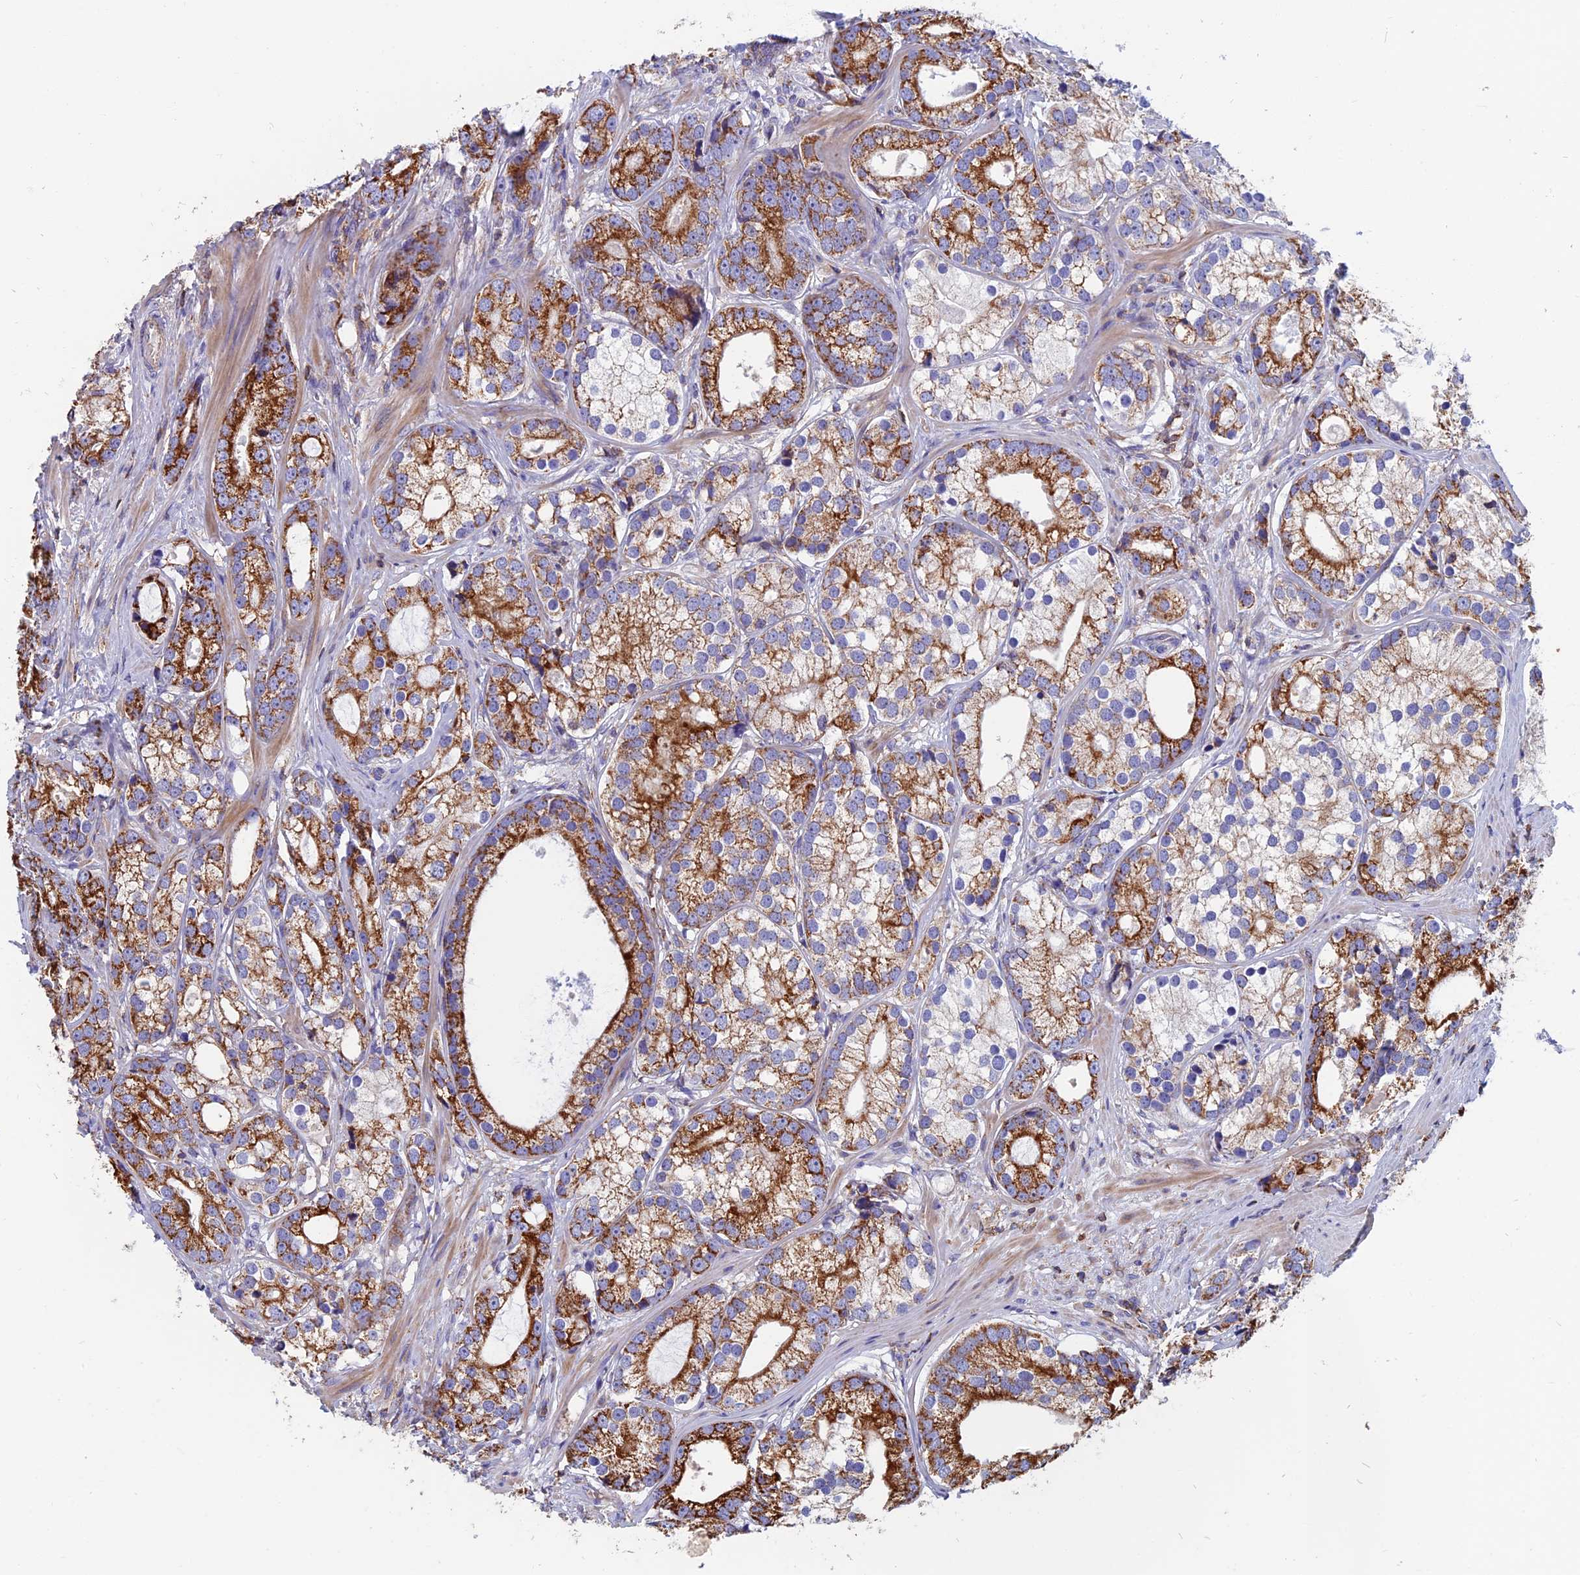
{"staining": {"intensity": "strong", "quantity": "25%-75%", "location": "cytoplasmic/membranous"}, "tissue": "prostate cancer", "cell_type": "Tumor cells", "image_type": "cancer", "snomed": [{"axis": "morphology", "description": "Adenocarcinoma, High grade"}, {"axis": "topography", "description": "Prostate"}], "caption": "Strong cytoplasmic/membranous protein staining is identified in approximately 25%-75% of tumor cells in prostate cancer.", "gene": "HSD17B8", "patient": {"sex": "male", "age": 75}}